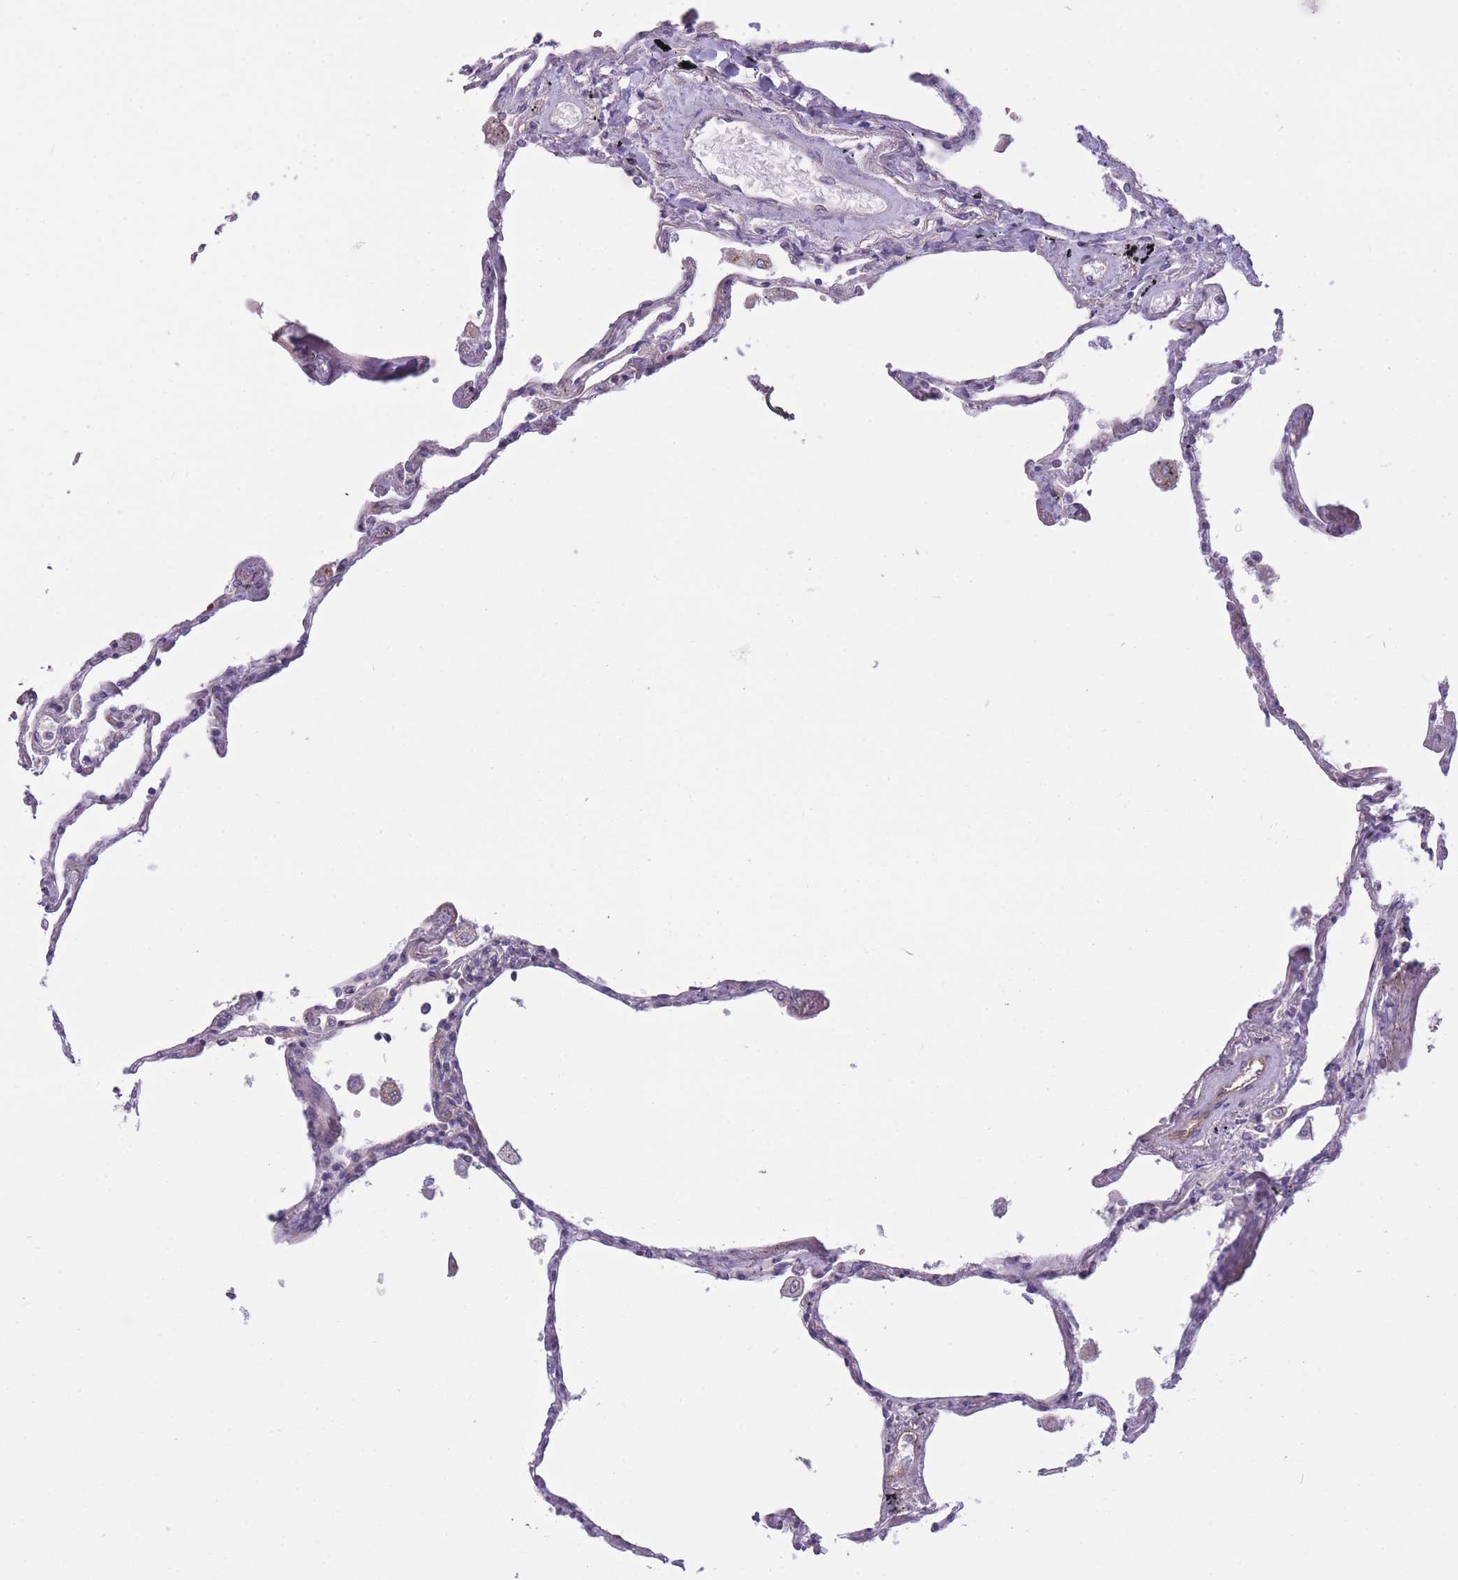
{"staining": {"intensity": "negative", "quantity": "none", "location": "none"}, "tissue": "lung", "cell_type": "Alveolar cells", "image_type": "normal", "snomed": [{"axis": "morphology", "description": "Normal tissue, NOS"}, {"axis": "topography", "description": "Lung"}], "caption": "The photomicrograph demonstrates no significant positivity in alveolar cells of lung.", "gene": "CCT6A", "patient": {"sex": "female", "age": 67}}